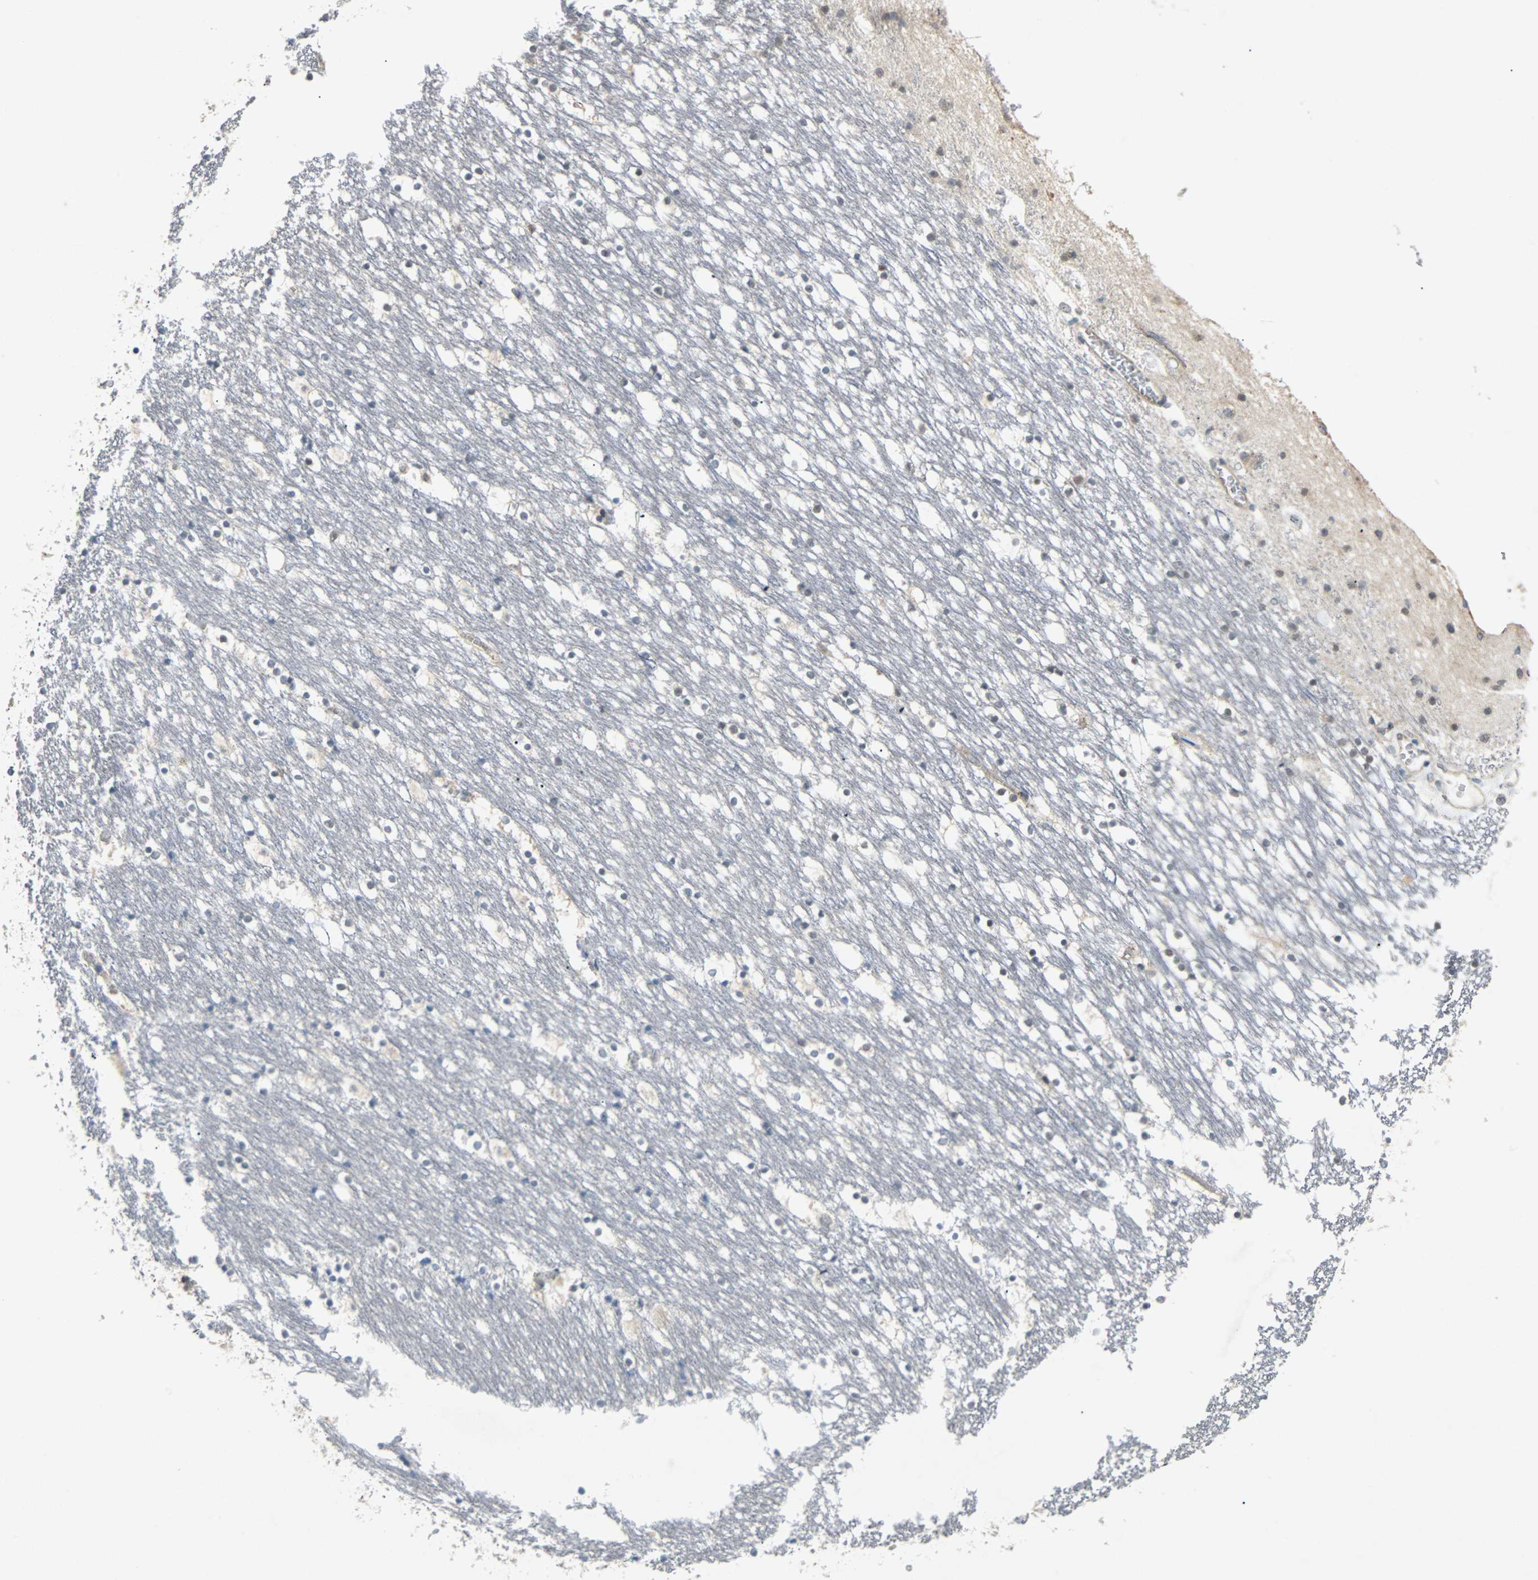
{"staining": {"intensity": "weak", "quantity": "<25%", "location": "cytoplasmic/membranous,nuclear"}, "tissue": "caudate", "cell_type": "Glial cells", "image_type": "normal", "snomed": [{"axis": "morphology", "description": "Normal tissue, NOS"}, {"axis": "topography", "description": "Lateral ventricle wall"}], "caption": "Immunohistochemistry (IHC) micrograph of unremarkable caudate: human caudate stained with DAB displays no significant protein expression in glial cells.", "gene": "CMC2", "patient": {"sex": "male", "age": 45}}